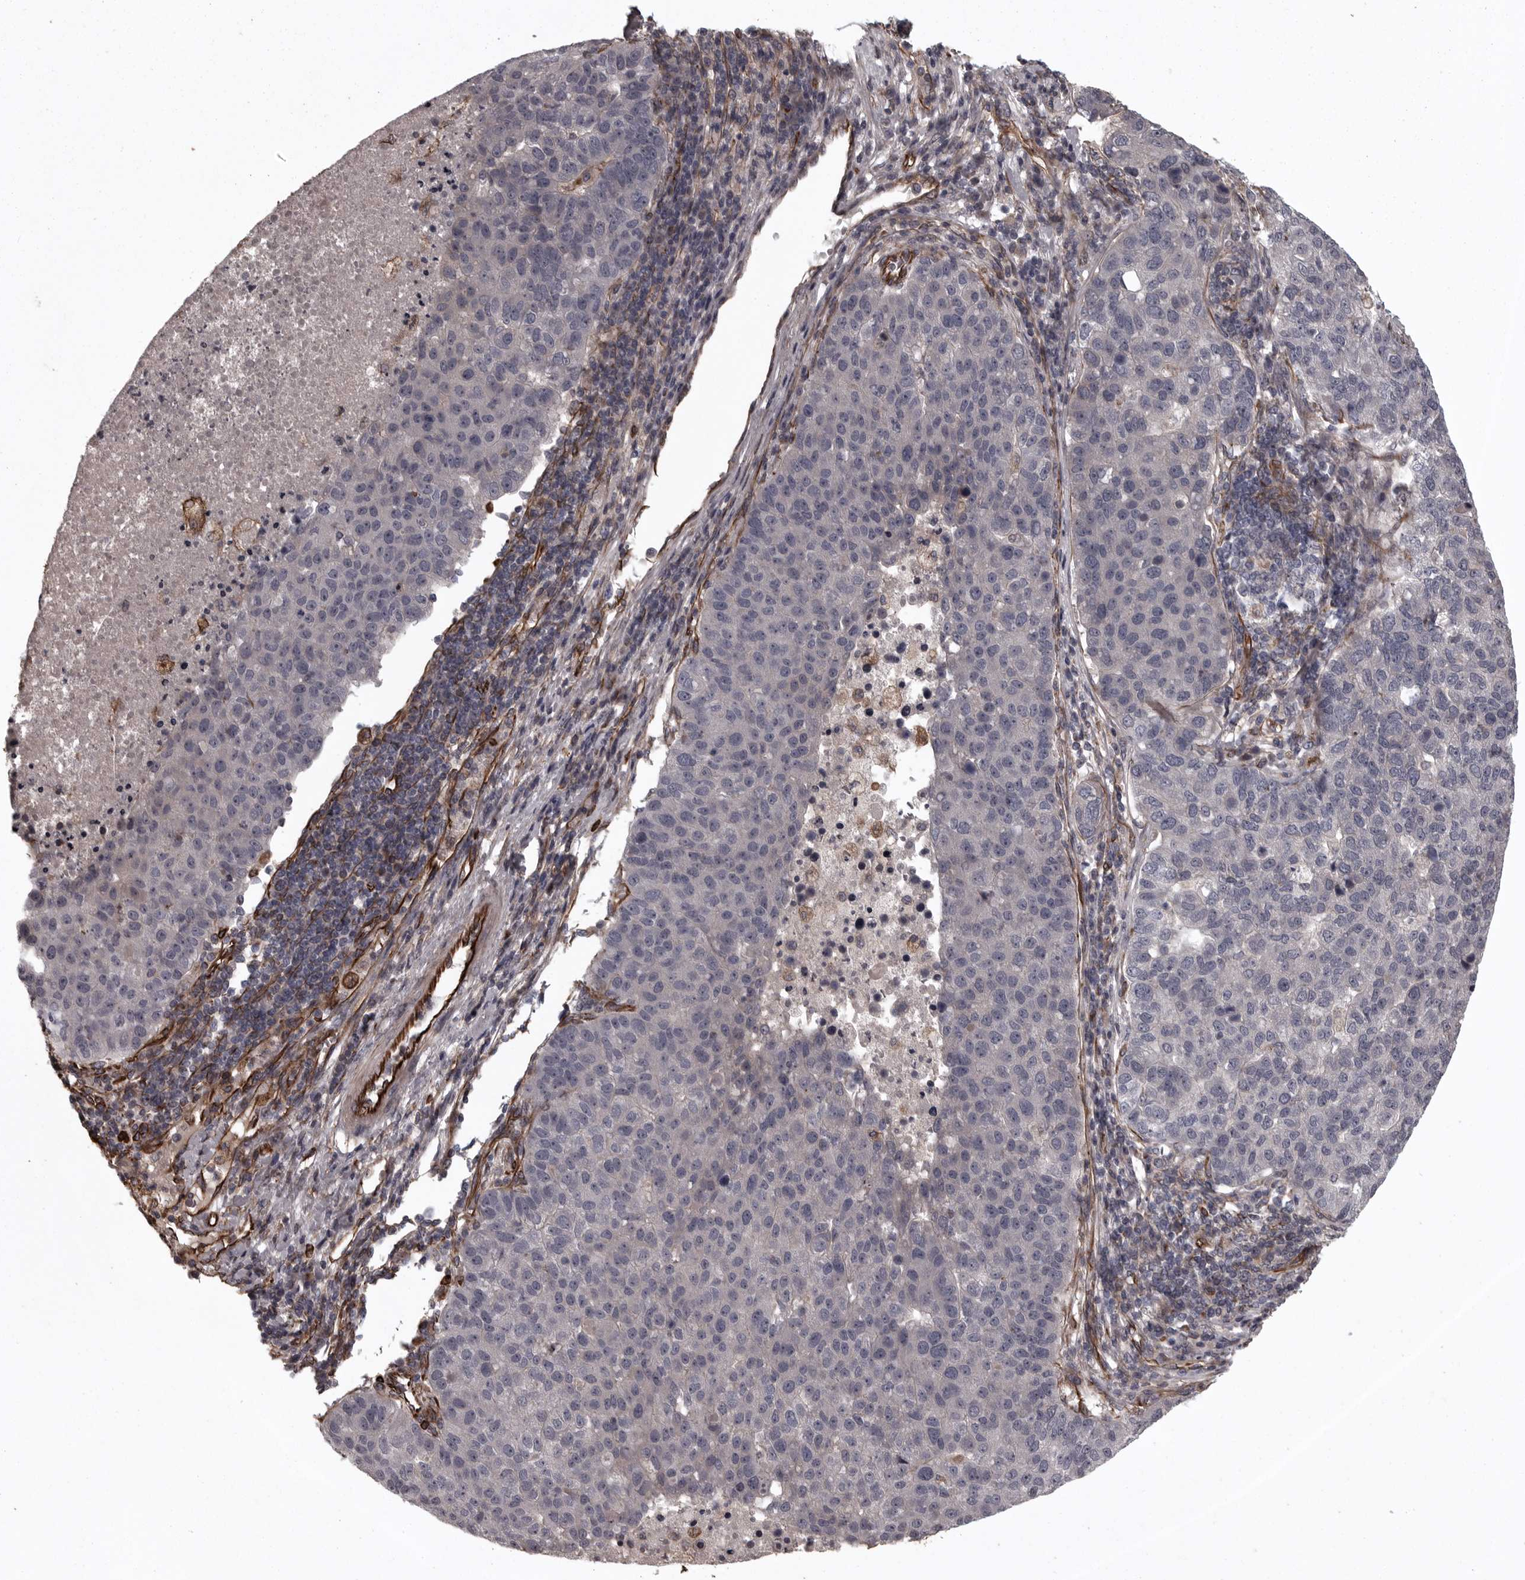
{"staining": {"intensity": "negative", "quantity": "none", "location": "none"}, "tissue": "pancreatic cancer", "cell_type": "Tumor cells", "image_type": "cancer", "snomed": [{"axis": "morphology", "description": "Adenocarcinoma, NOS"}, {"axis": "topography", "description": "Pancreas"}], "caption": "This is an IHC micrograph of pancreatic adenocarcinoma. There is no expression in tumor cells.", "gene": "FAAP100", "patient": {"sex": "female", "age": 61}}